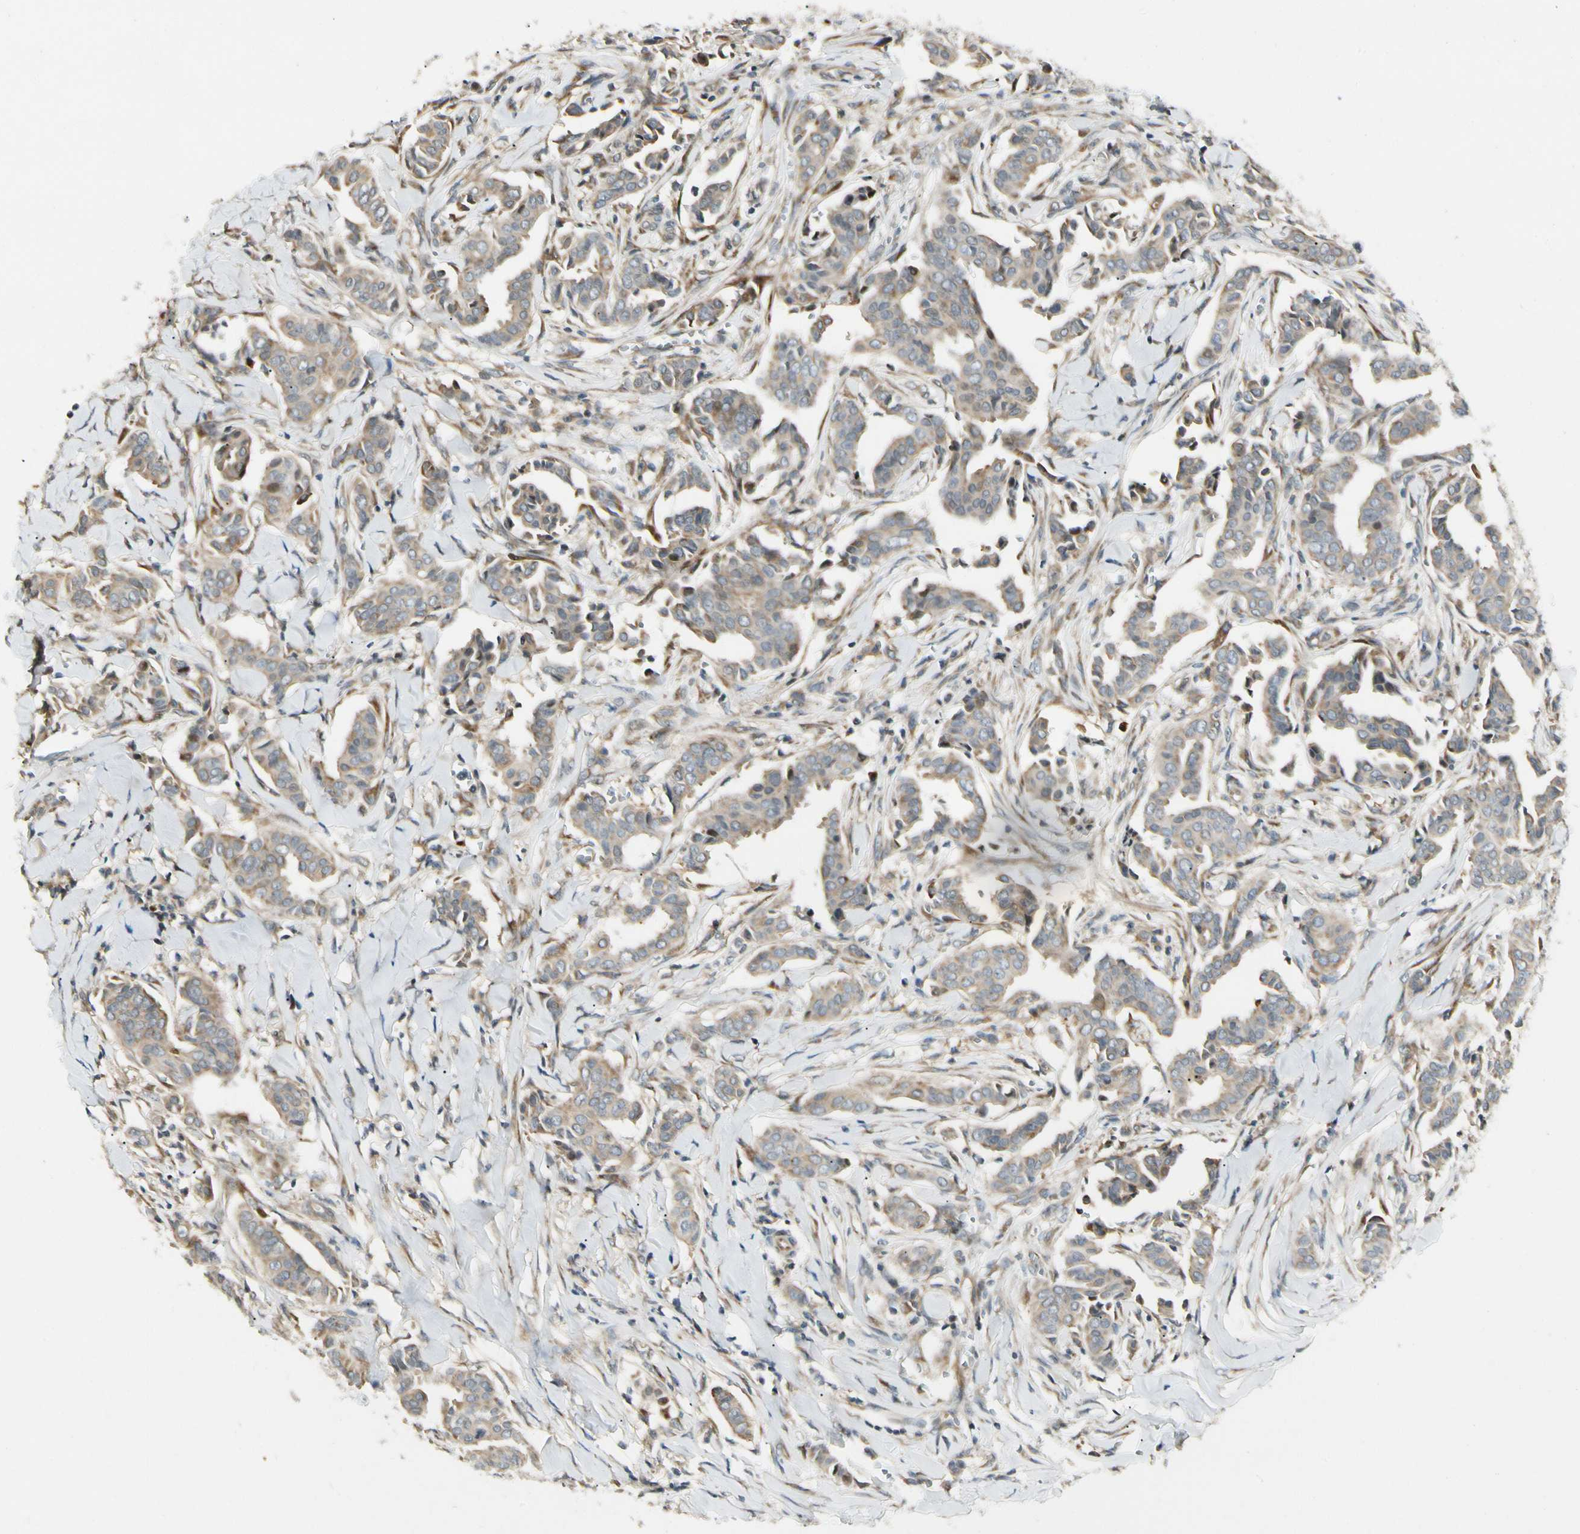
{"staining": {"intensity": "weak", "quantity": ">75%", "location": "cytoplasmic/membranous"}, "tissue": "head and neck cancer", "cell_type": "Tumor cells", "image_type": "cancer", "snomed": [{"axis": "morphology", "description": "Adenocarcinoma, NOS"}, {"axis": "topography", "description": "Salivary gland"}, {"axis": "topography", "description": "Head-Neck"}], "caption": "A brown stain shows weak cytoplasmic/membranous positivity of a protein in head and neck cancer tumor cells. The protein is stained brown, and the nuclei are stained in blue (DAB (3,3'-diaminobenzidine) IHC with brightfield microscopy, high magnification).", "gene": "FNDC3B", "patient": {"sex": "female", "age": 59}}